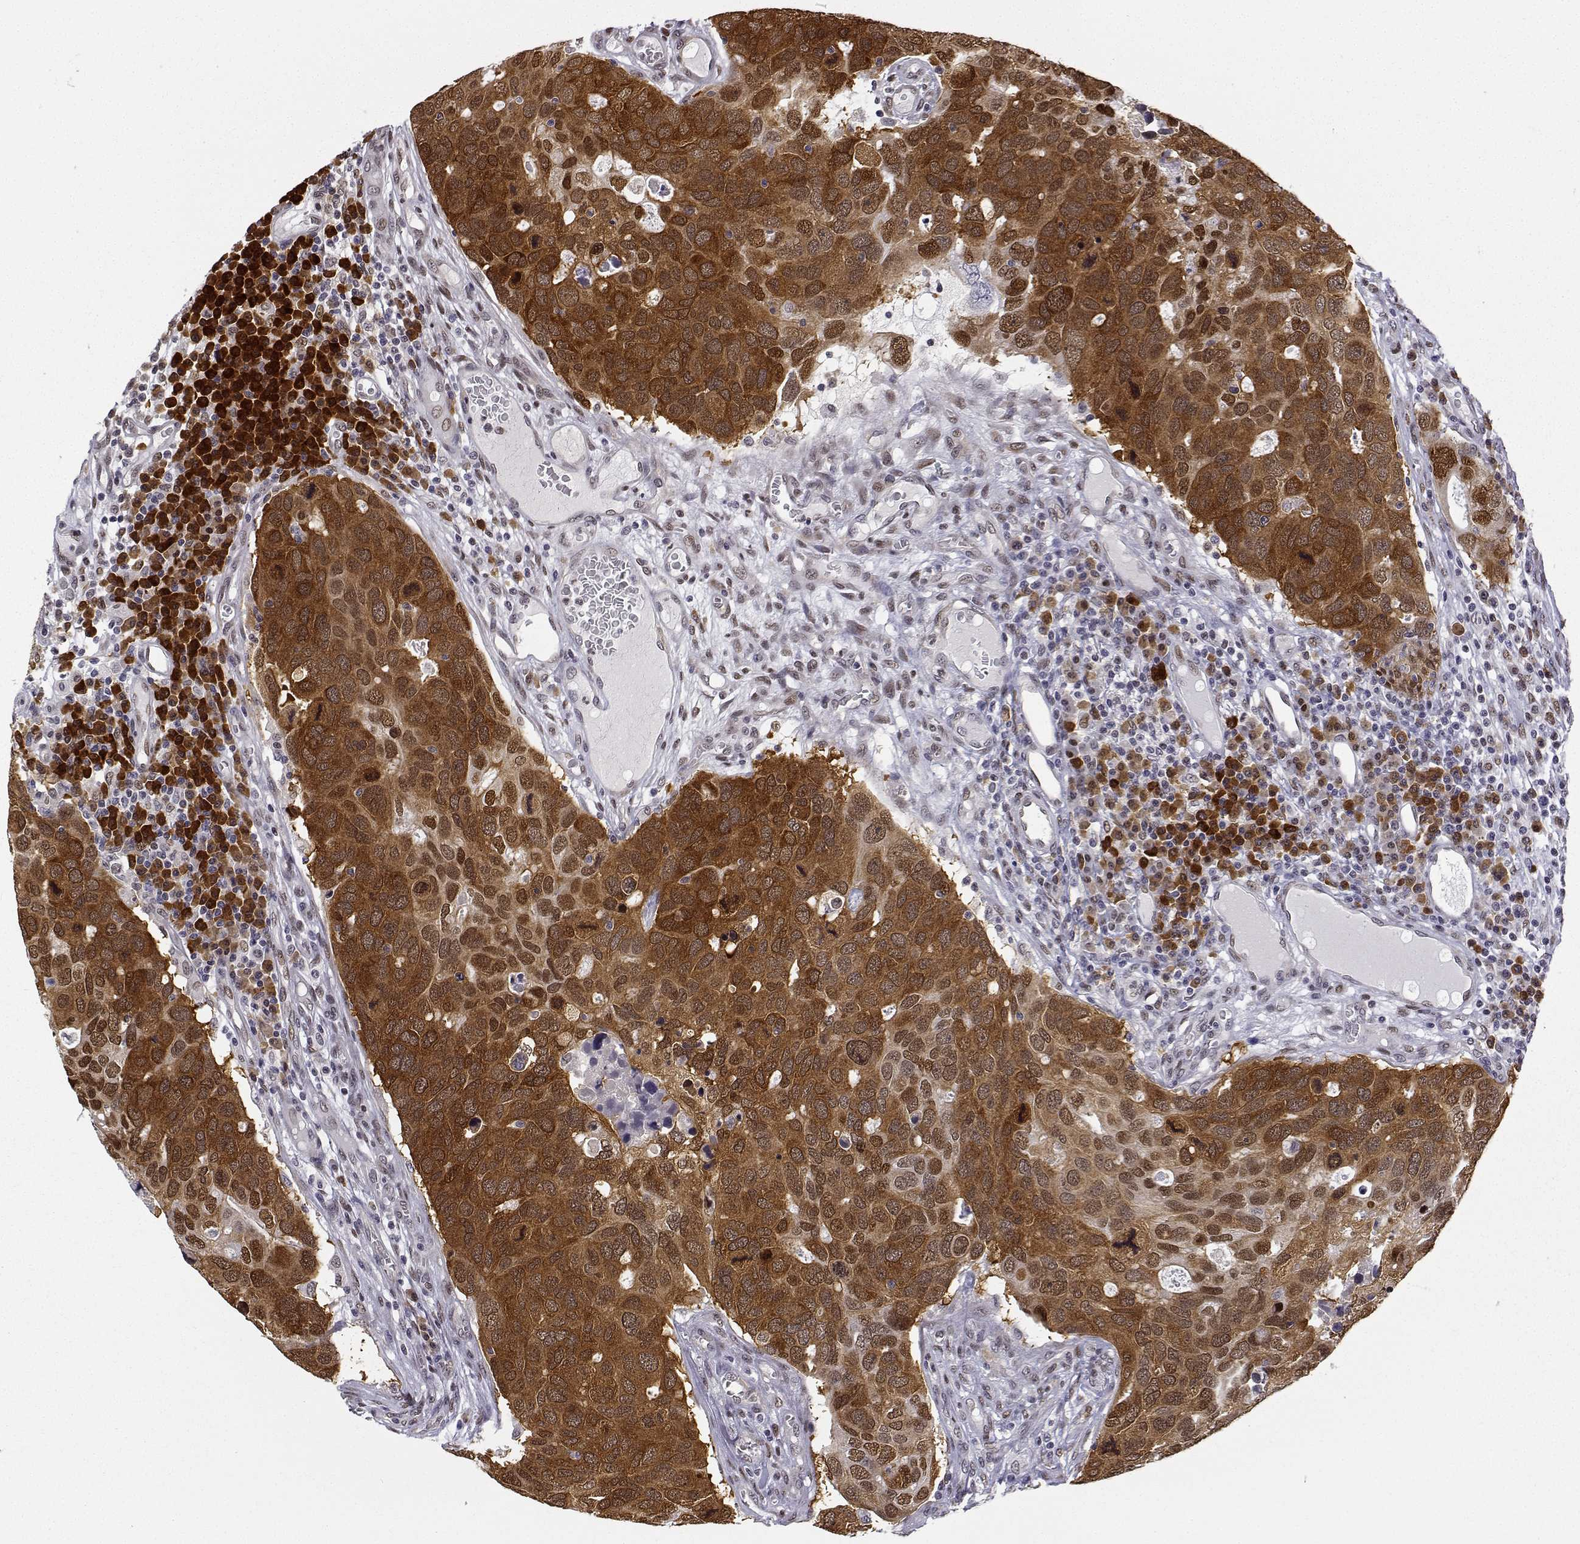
{"staining": {"intensity": "strong", "quantity": ">75%", "location": "cytoplasmic/membranous,nuclear"}, "tissue": "breast cancer", "cell_type": "Tumor cells", "image_type": "cancer", "snomed": [{"axis": "morphology", "description": "Duct carcinoma"}, {"axis": "topography", "description": "Breast"}], "caption": "Immunohistochemical staining of infiltrating ductal carcinoma (breast) demonstrates high levels of strong cytoplasmic/membranous and nuclear protein expression in about >75% of tumor cells.", "gene": "PHGDH", "patient": {"sex": "female", "age": 83}}